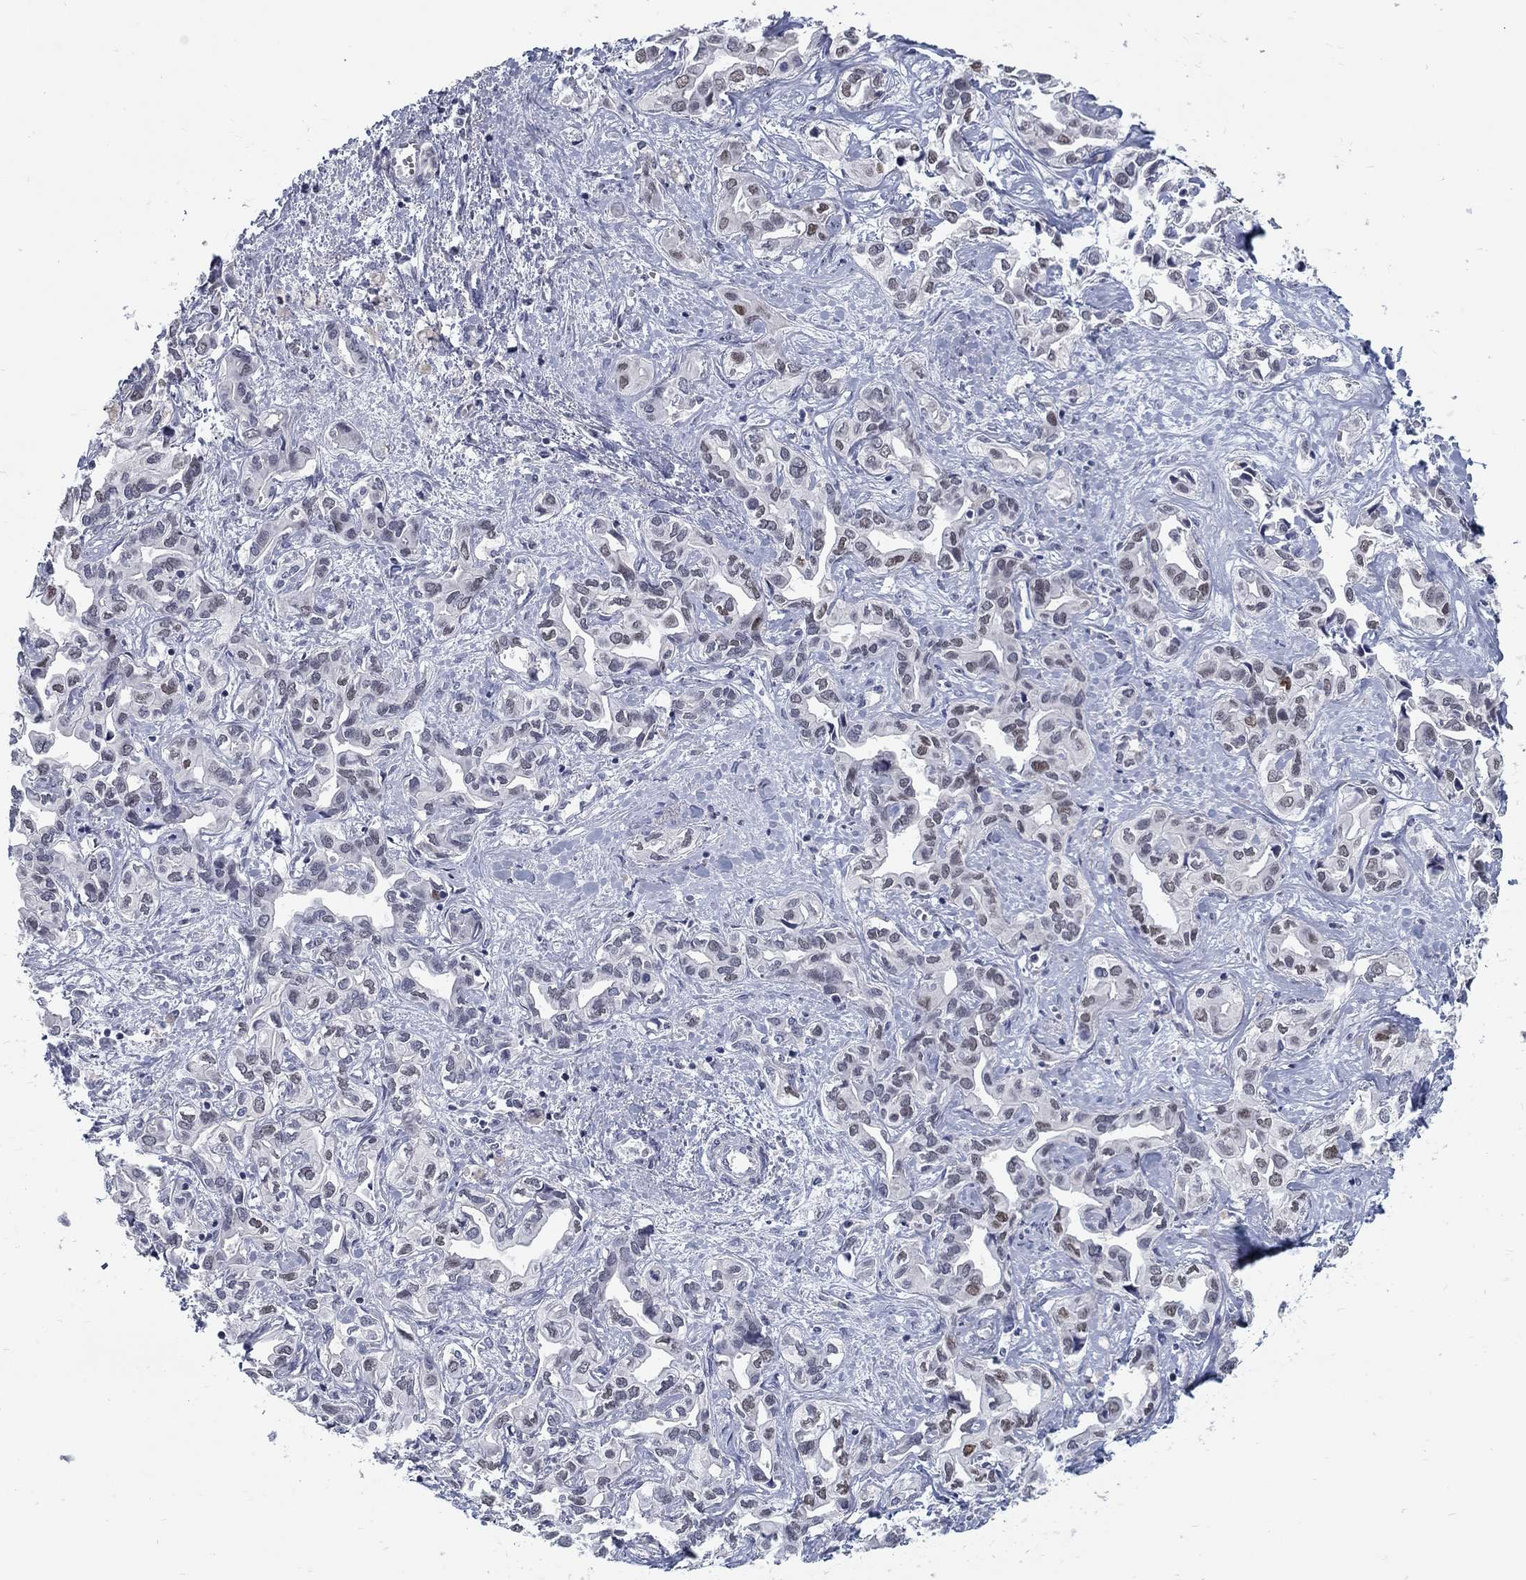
{"staining": {"intensity": "moderate", "quantity": "<25%", "location": "cytoplasmic/membranous,nuclear"}, "tissue": "liver cancer", "cell_type": "Tumor cells", "image_type": "cancer", "snomed": [{"axis": "morphology", "description": "Cholangiocarcinoma"}, {"axis": "topography", "description": "Liver"}], "caption": "Immunohistochemical staining of human cholangiocarcinoma (liver) displays low levels of moderate cytoplasmic/membranous and nuclear expression in about <25% of tumor cells.", "gene": "GCFC2", "patient": {"sex": "female", "age": 64}}